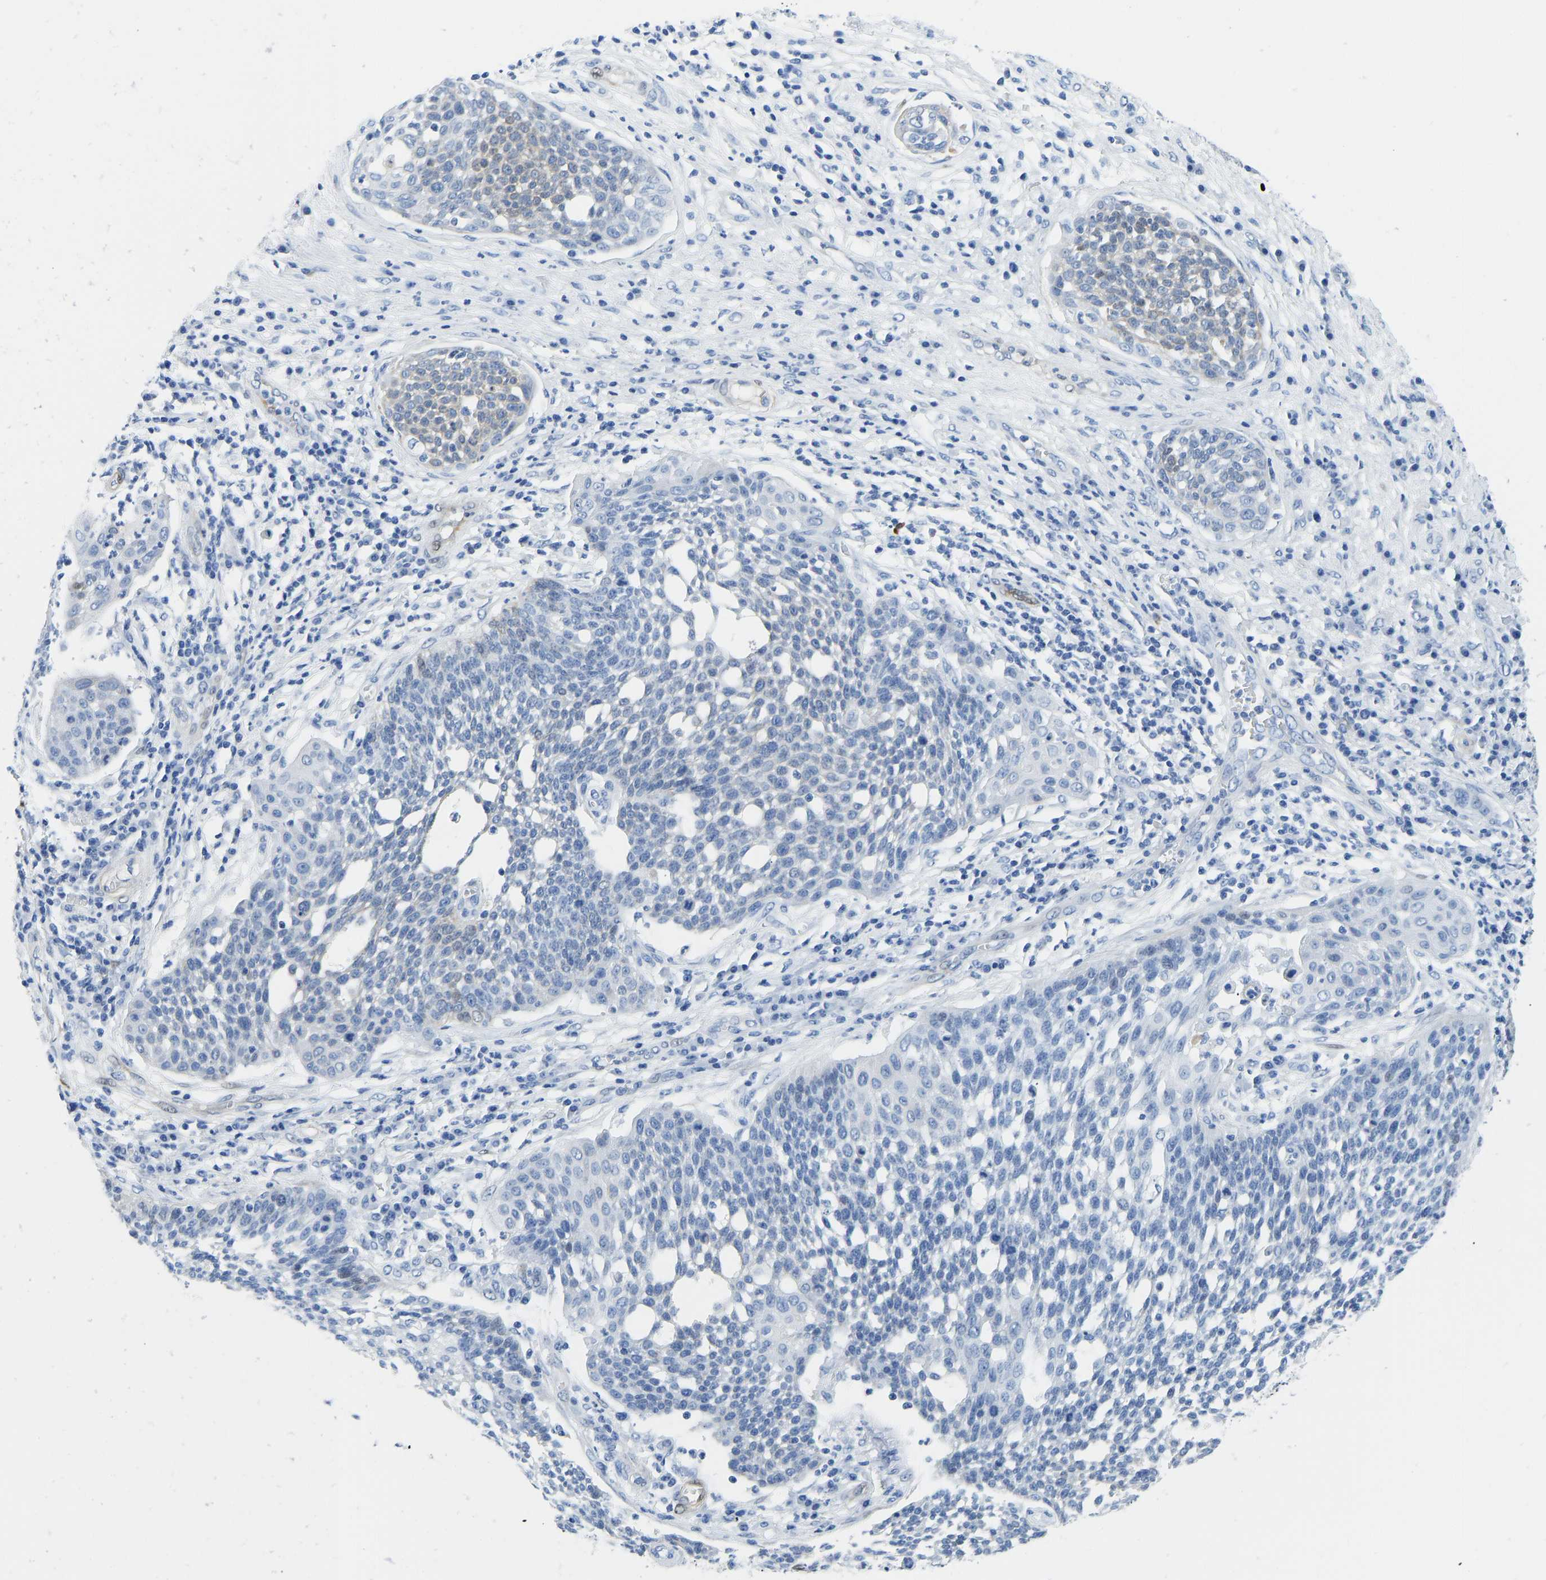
{"staining": {"intensity": "negative", "quantity": "none", "location": "none"}, "tissue": "cervical cancer", "cell_type": "Tumor cells", "image_type": "cancer", "snomed": [{"axis": "morphology", "description": "Squamous cell carcinoma, NOS"}, {"axis": "topography", "description": "Cervix"}], "caption": "A high-resolution image shows immunohistochemistry staining of cervical cancer, which shows no significant expression in tumor cells.", "gene": "NKAIN3", "patient": {"sex": "female", "age": 34}}